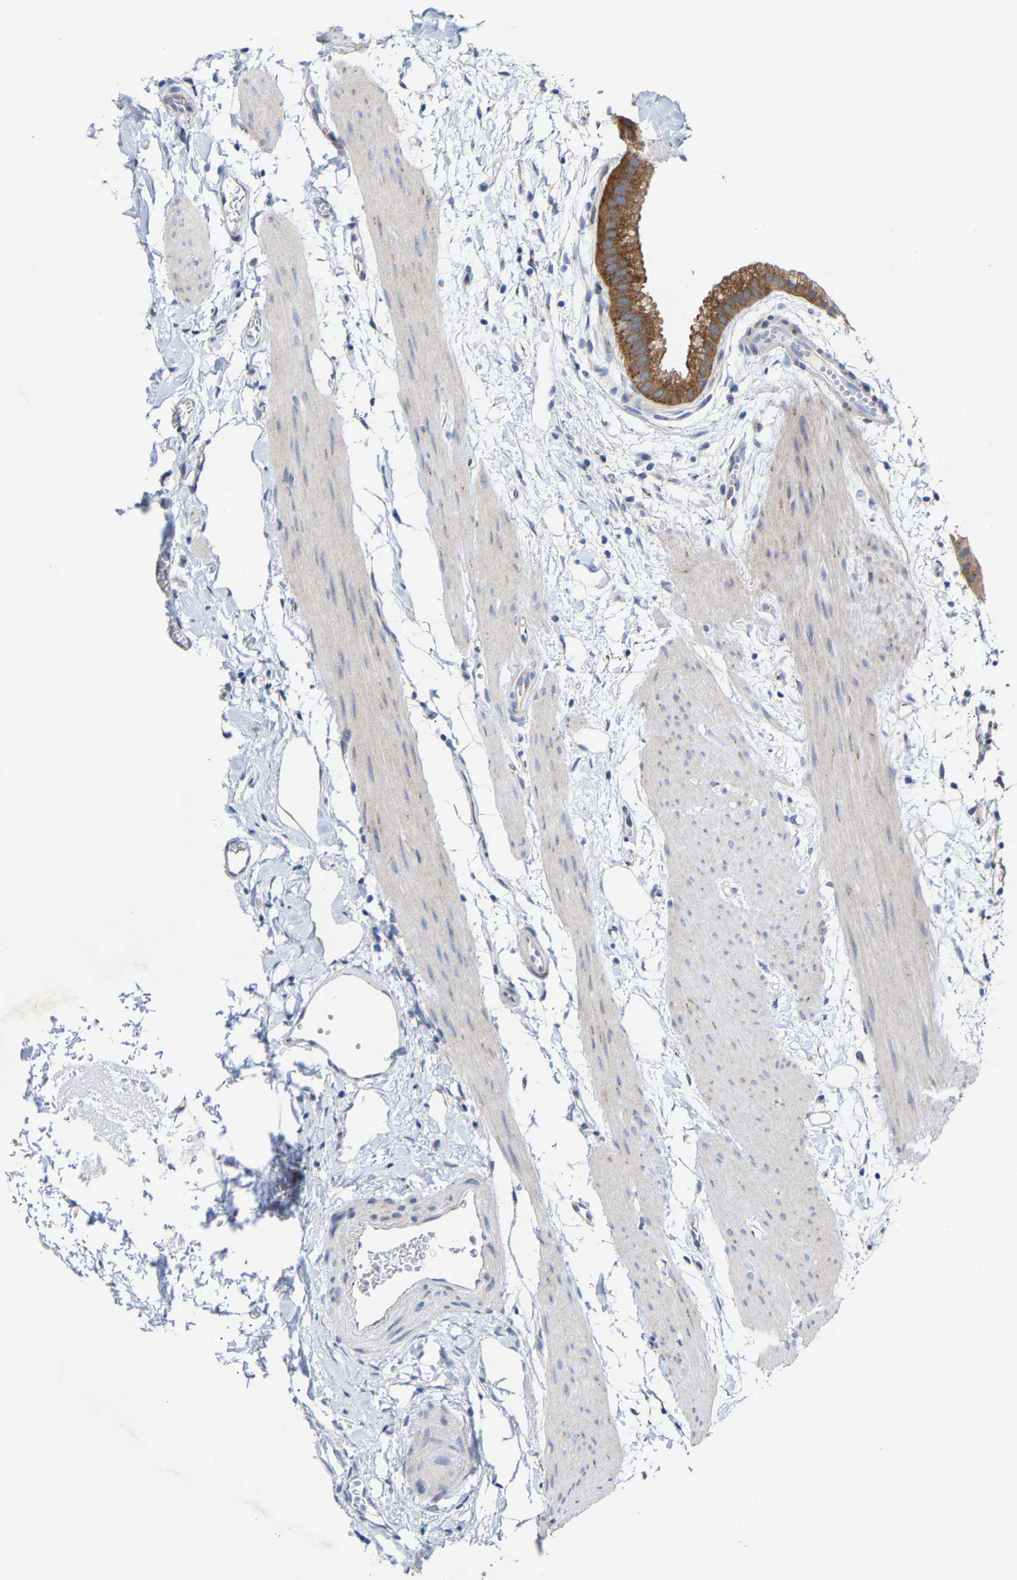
{"staining": {"intensity": "moderate", "quantity": ">75%", "location": "cytoplasmic/membranous"}, "tissue": "gallbladder", "cell_type": "Glandular cells", "image_type": "normal", "snomed": [{"axis": "morphology", "description": "Normal tissue, NOS"}, {"axis": "topography", "description": "Gallbladder"}], "caption": "Brown immunohistochemical staining in normal gallbladder reveals moderate cytoplasmic/membranous expression in approximately >75% of glandular cells.", "gene": "PPP1R15A", "patient": {"sex": "female", "age": 64}}